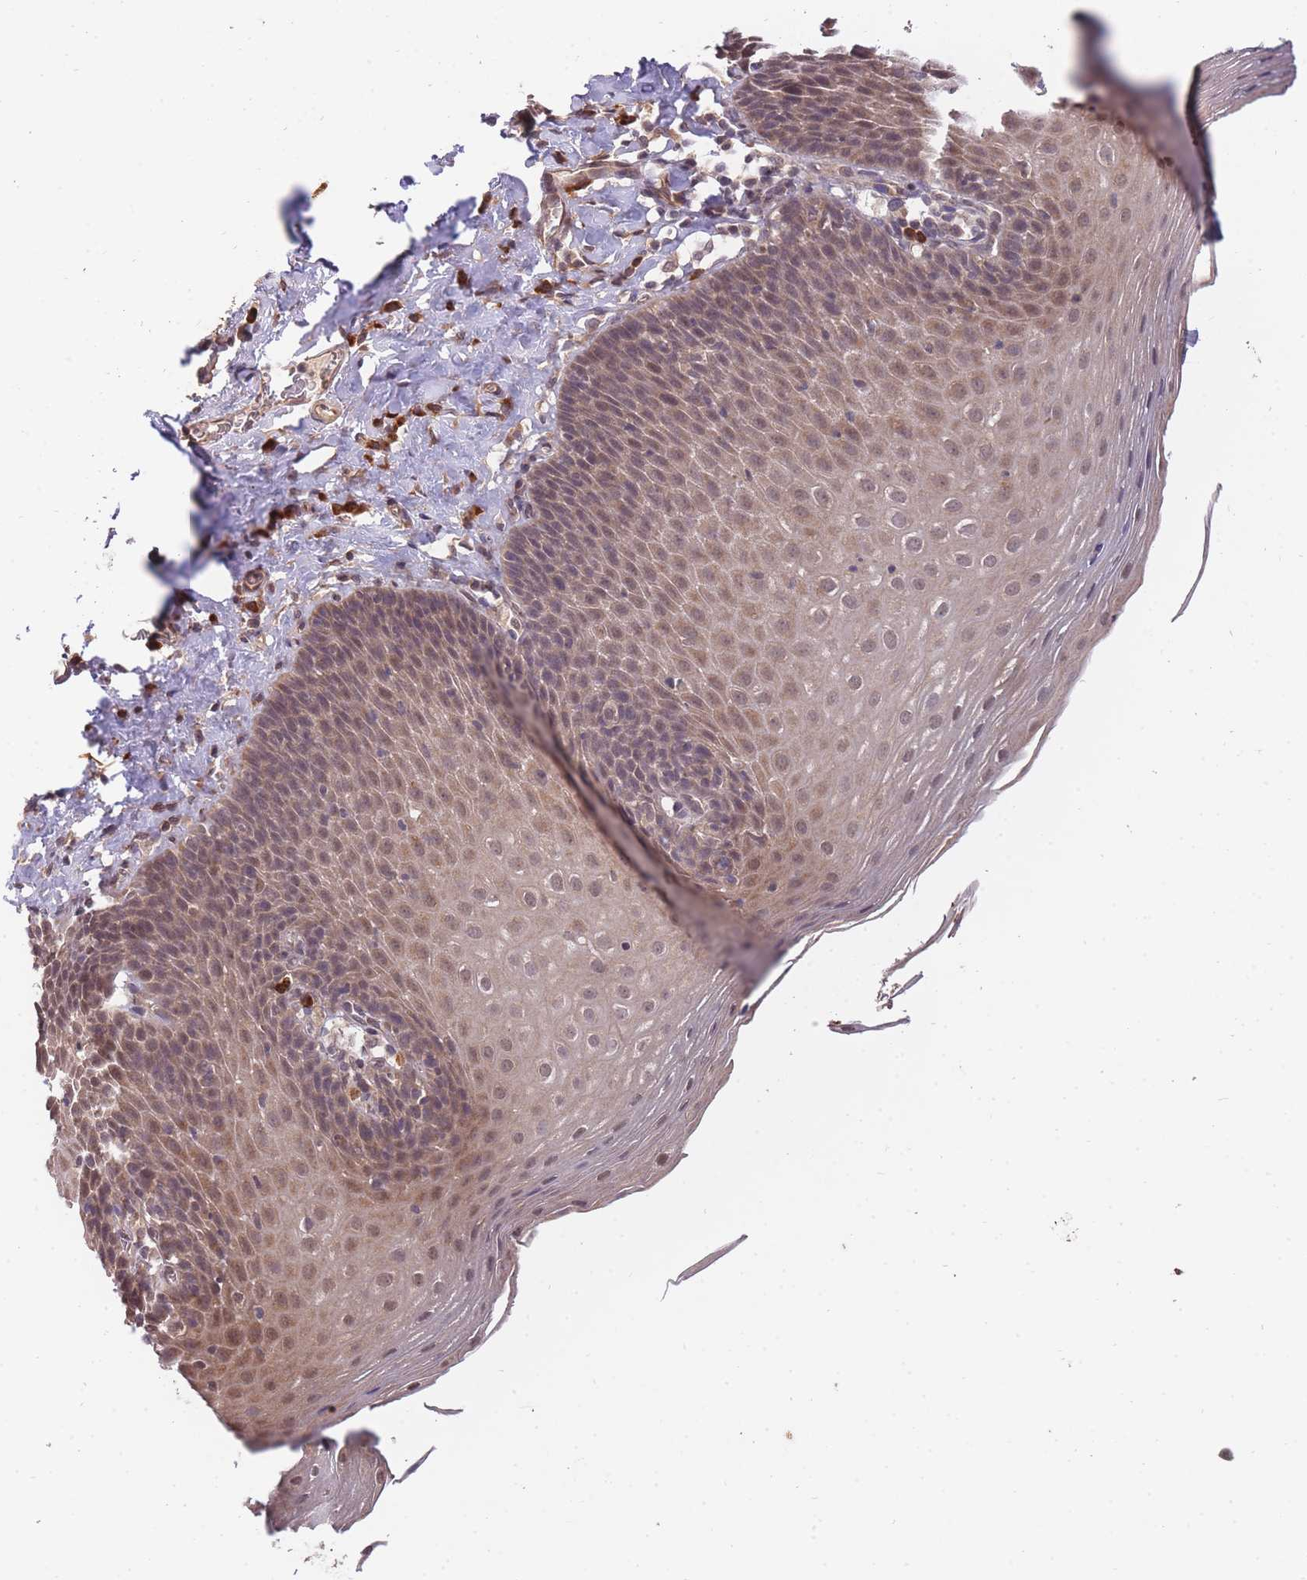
{"staining": {"intensity": "moderate", "quantity": ">75%", "location": "cytoplasmic/membranous,nuclear"}, "tissue": "esophagus", "cell_type": "Squamous epithelial cells", "image_type": "normal", "snomed": [{"axis": "morphology", "description": "Normal tissue, NOS"}, {"axis": "topography", "description": "Esophagus"}], "caption": "This is an image of IHC staining of benign esophagus, which shows moderate staining in the cytoplasmic/membranous,nuclear of squamous epithelial cells.", "gene": "SMC6", "patient": {"sex": "female", "age": 61}}